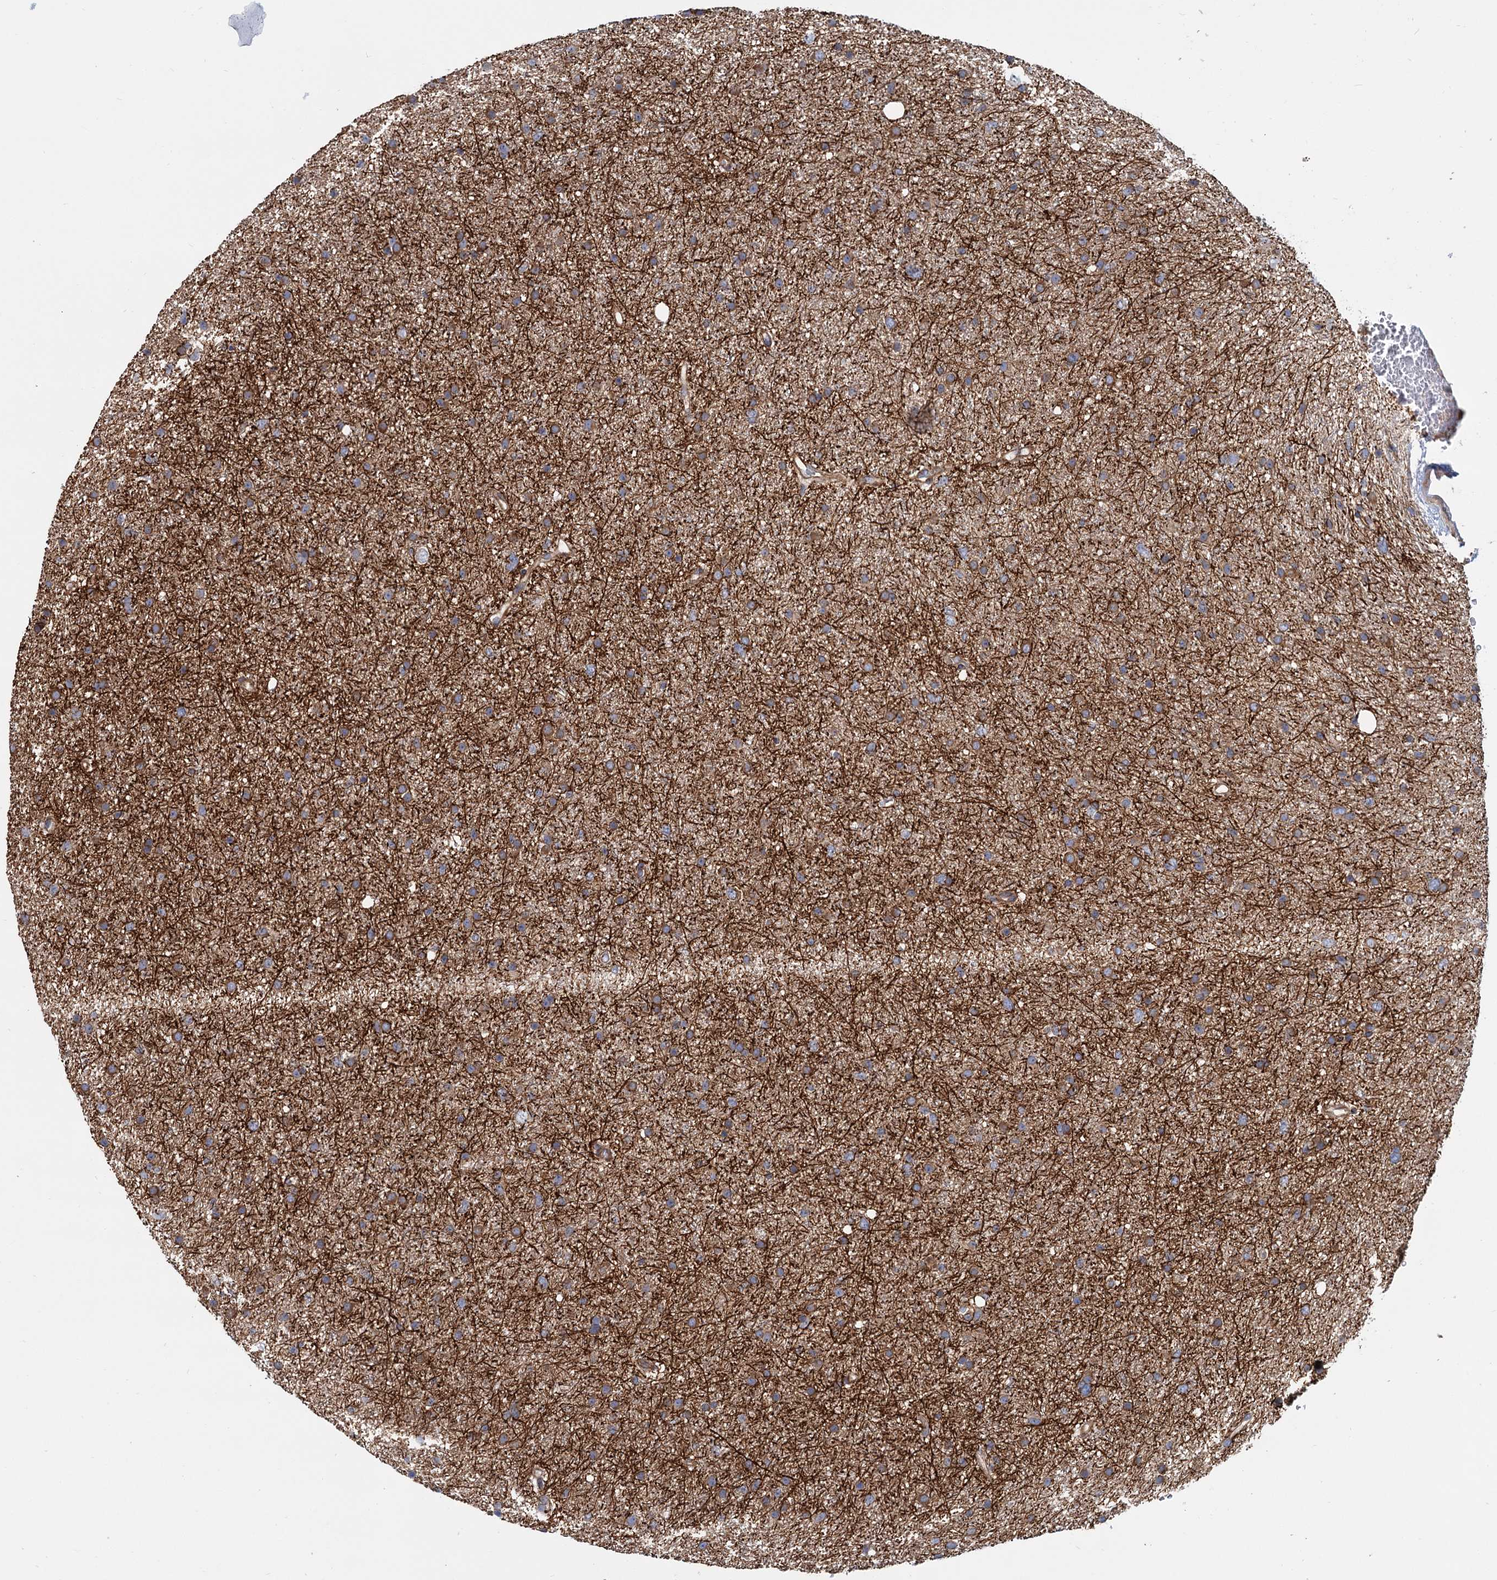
{"staining": {"intensity": "moderate", "quantity": ">75%", "location": "cytoplasmic/membranous"}, "tissue": "glioma", "cell_type": "Tumor cells", "image_type": "cancer", "snomed": [{"axis": "morphology", "description": "Glioma, malignant, Low grade"}, {"axis": "topography", "description": "Cerebral cortex"}], "caption": "Tumor cells reveal medium levels of moderate cytoplasmic/membranous staining in approximately >75% of cells in glioma.", "gene": "PSEN1", "patient": {"sex": "female", "age": 39}}